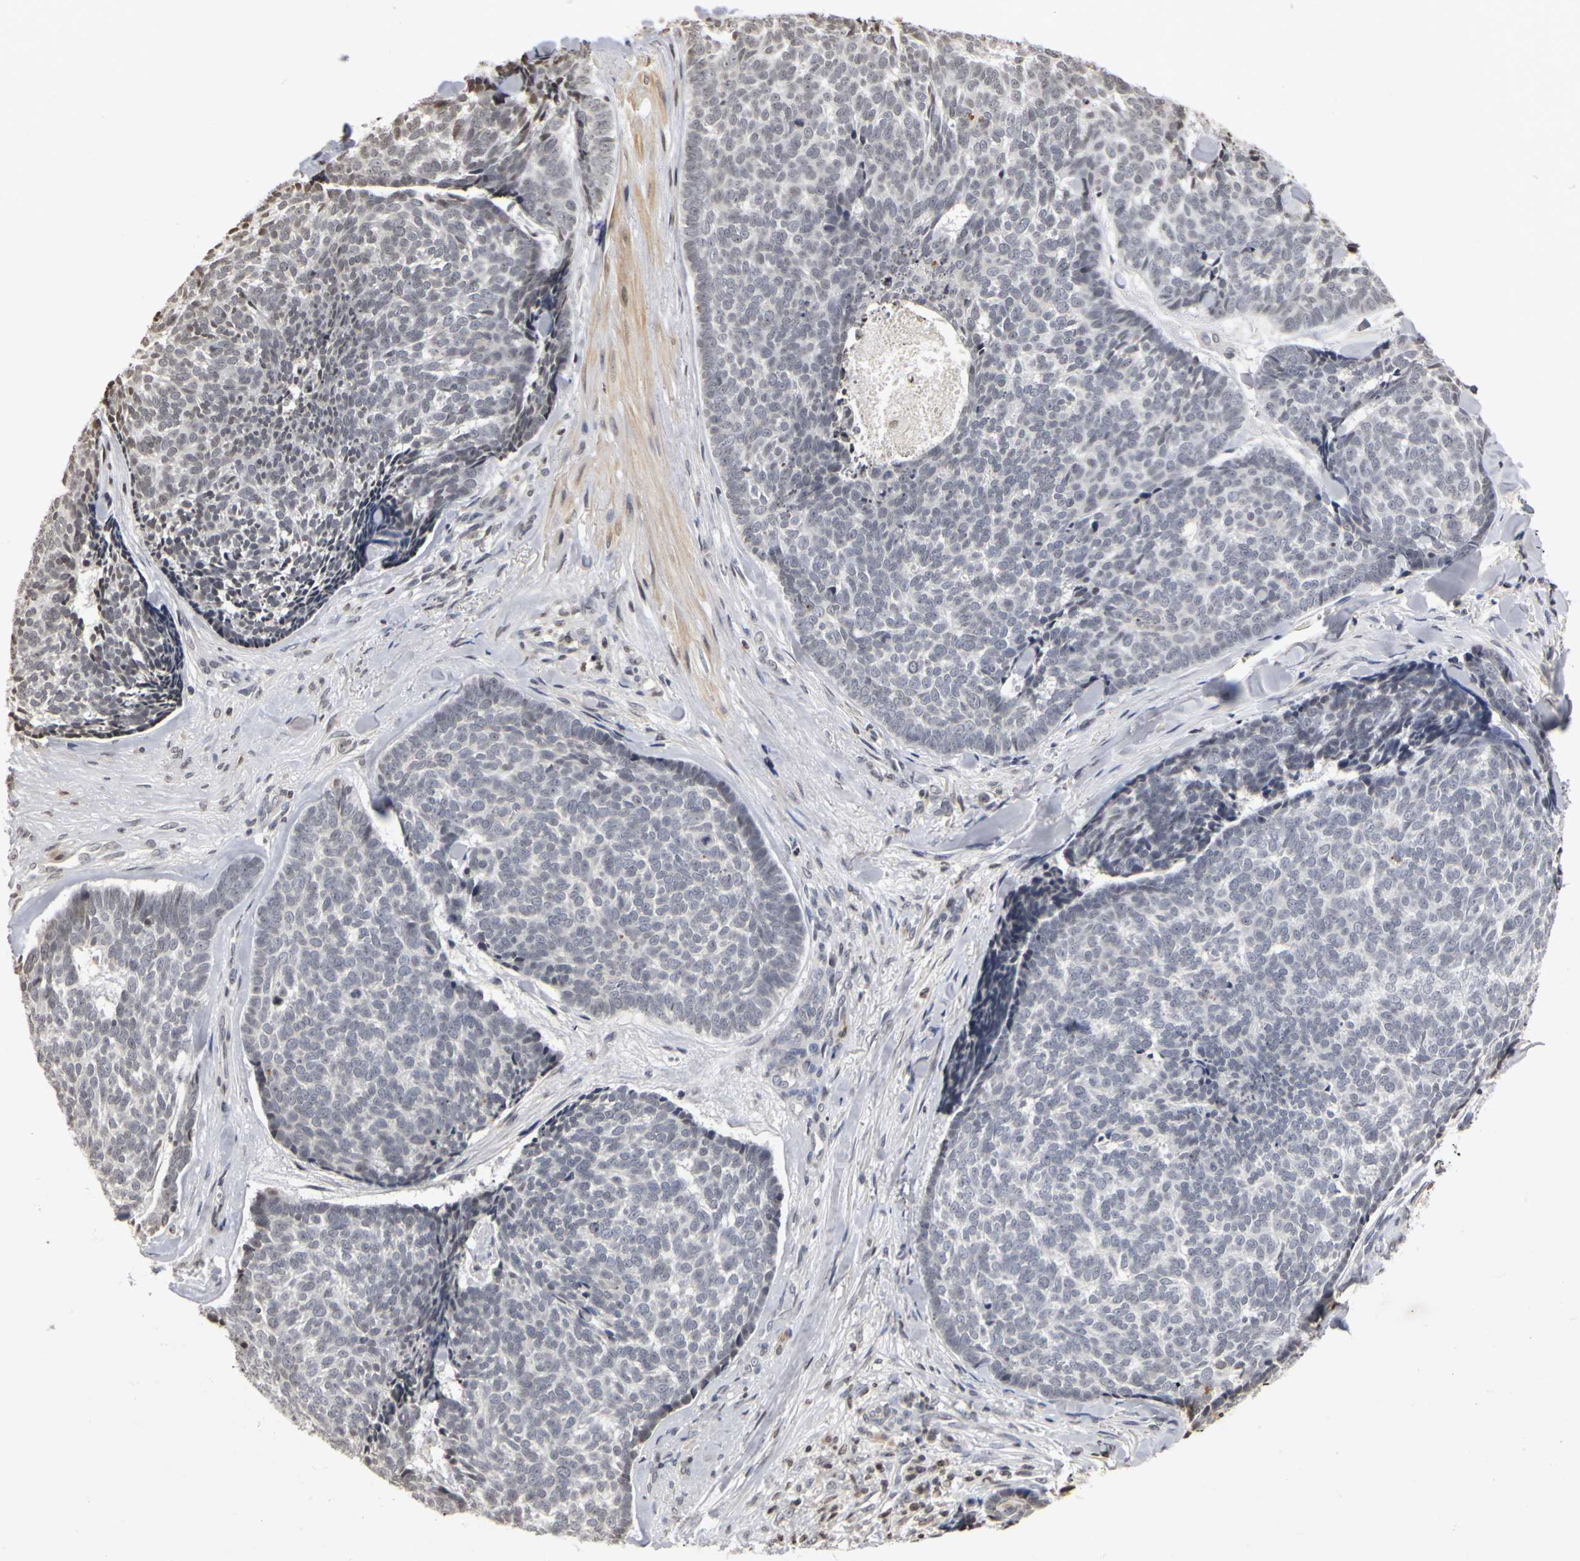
{"staining": {"intensity": "weak", "quantity": "<25%", "location": "nuclear"}, "tissue": "skin cancer", "cell_type": "Tumor cells", "image_type": "cancer", "snomed": [{"axis": "morphology", "description": "Basal cell carcinoma"}, {"axis": "topography", "description": "Skin"}], "caption": "Immunohistochemistry histopathology image of neoplastic tissue: basal cell carcinoma (skin) stained with DAB displays no significant protein positivity in tumor cells.", "gene": "ERCC2", "patient": {"sex": "male", "age": 84}}